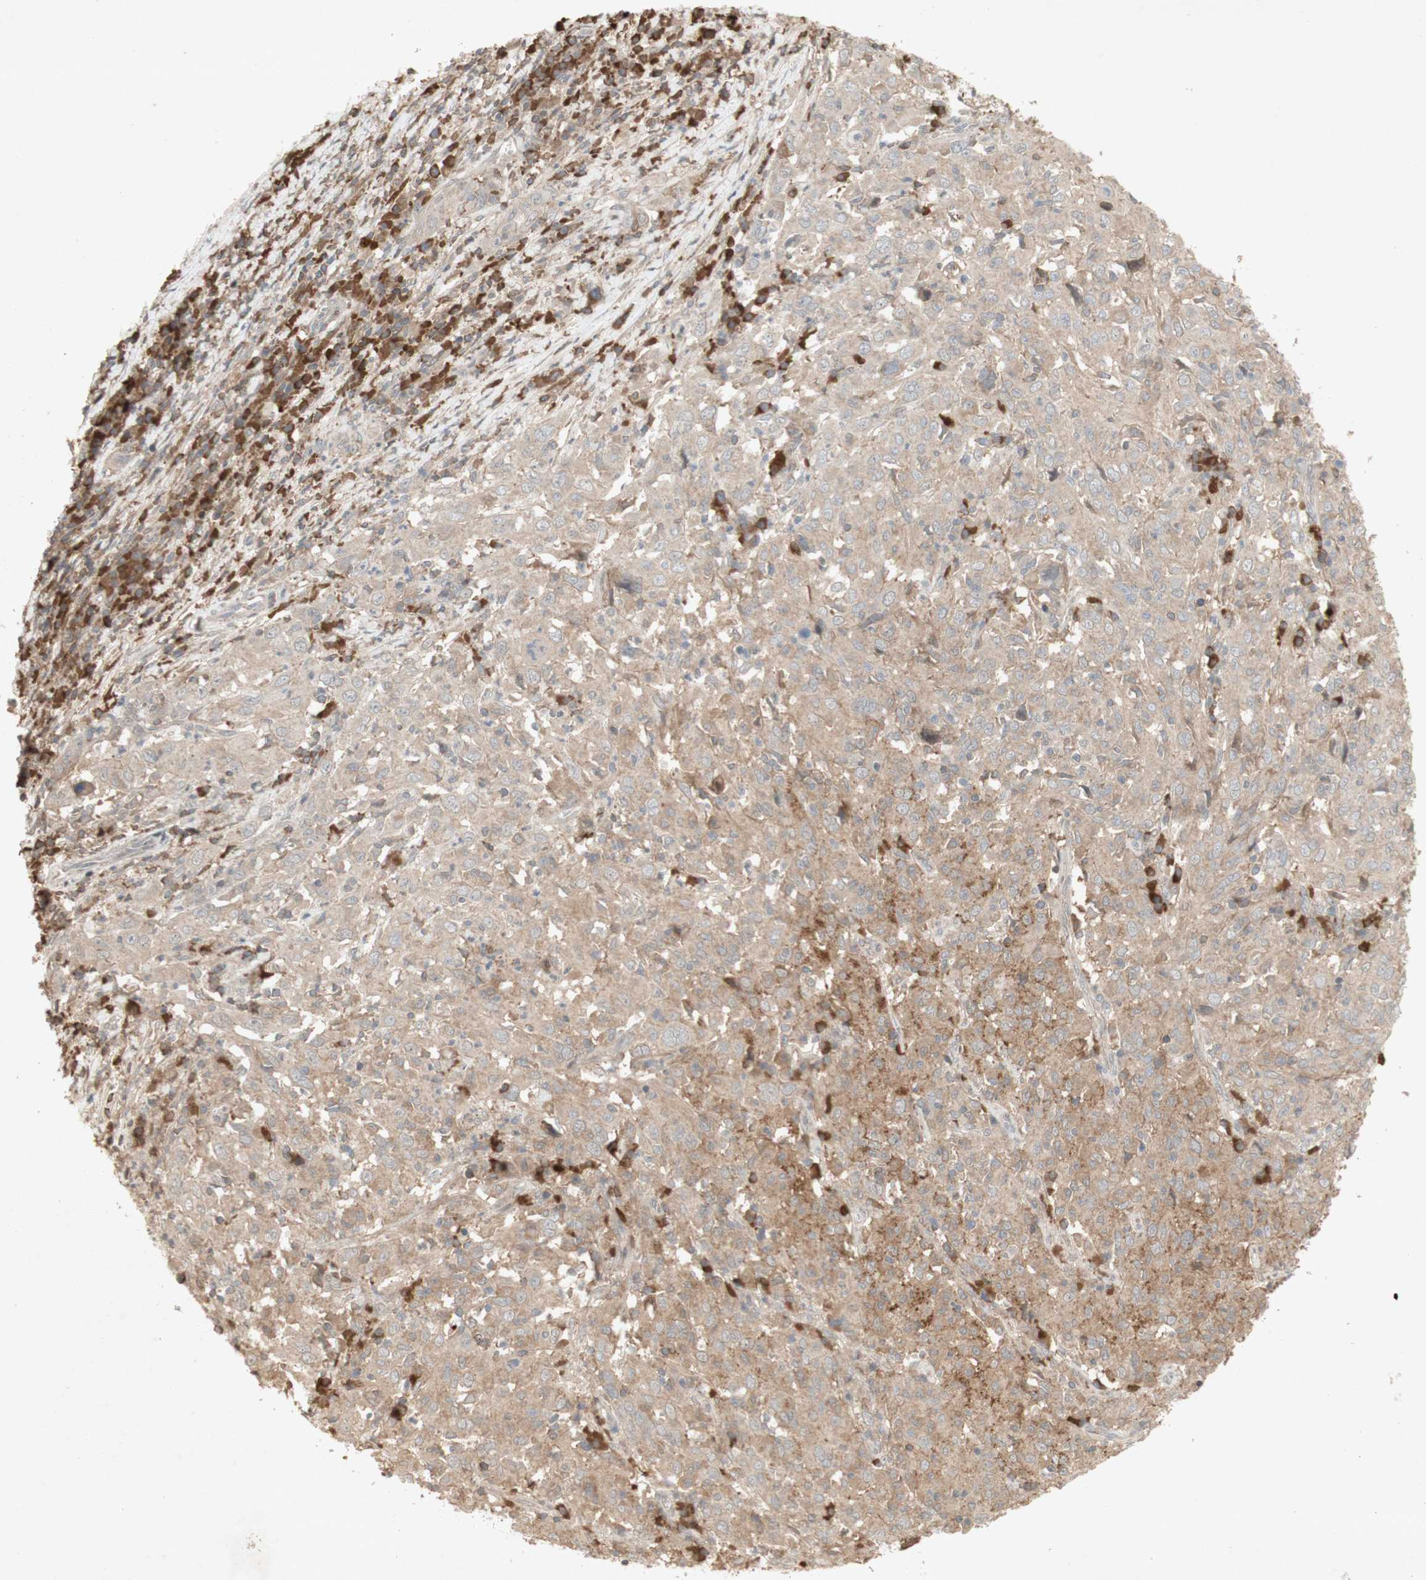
{"staining": {"intensity": "weak", "quantity": "<25%", "location": "cytoplasmic/membranous"}, "tissue": "cervical cancer", "cell_type": "Tumor cells", "image_type": "cancer", "snomed": [{"axis": "morphology", "description": "Squamous cell carcinoma, NOS"}, {"axis": "topography", "description": "Cervix"}], "caption": "This histopathology image is of cervical cancer (squamous cell carcinoma) stained with immunohistochemistry to label a protein in brown with the nuclei are counter-stained blue. There is no expression in tumor cells.", "gene": "NRG4", "patient": {"sex": "female", "age": 46}}